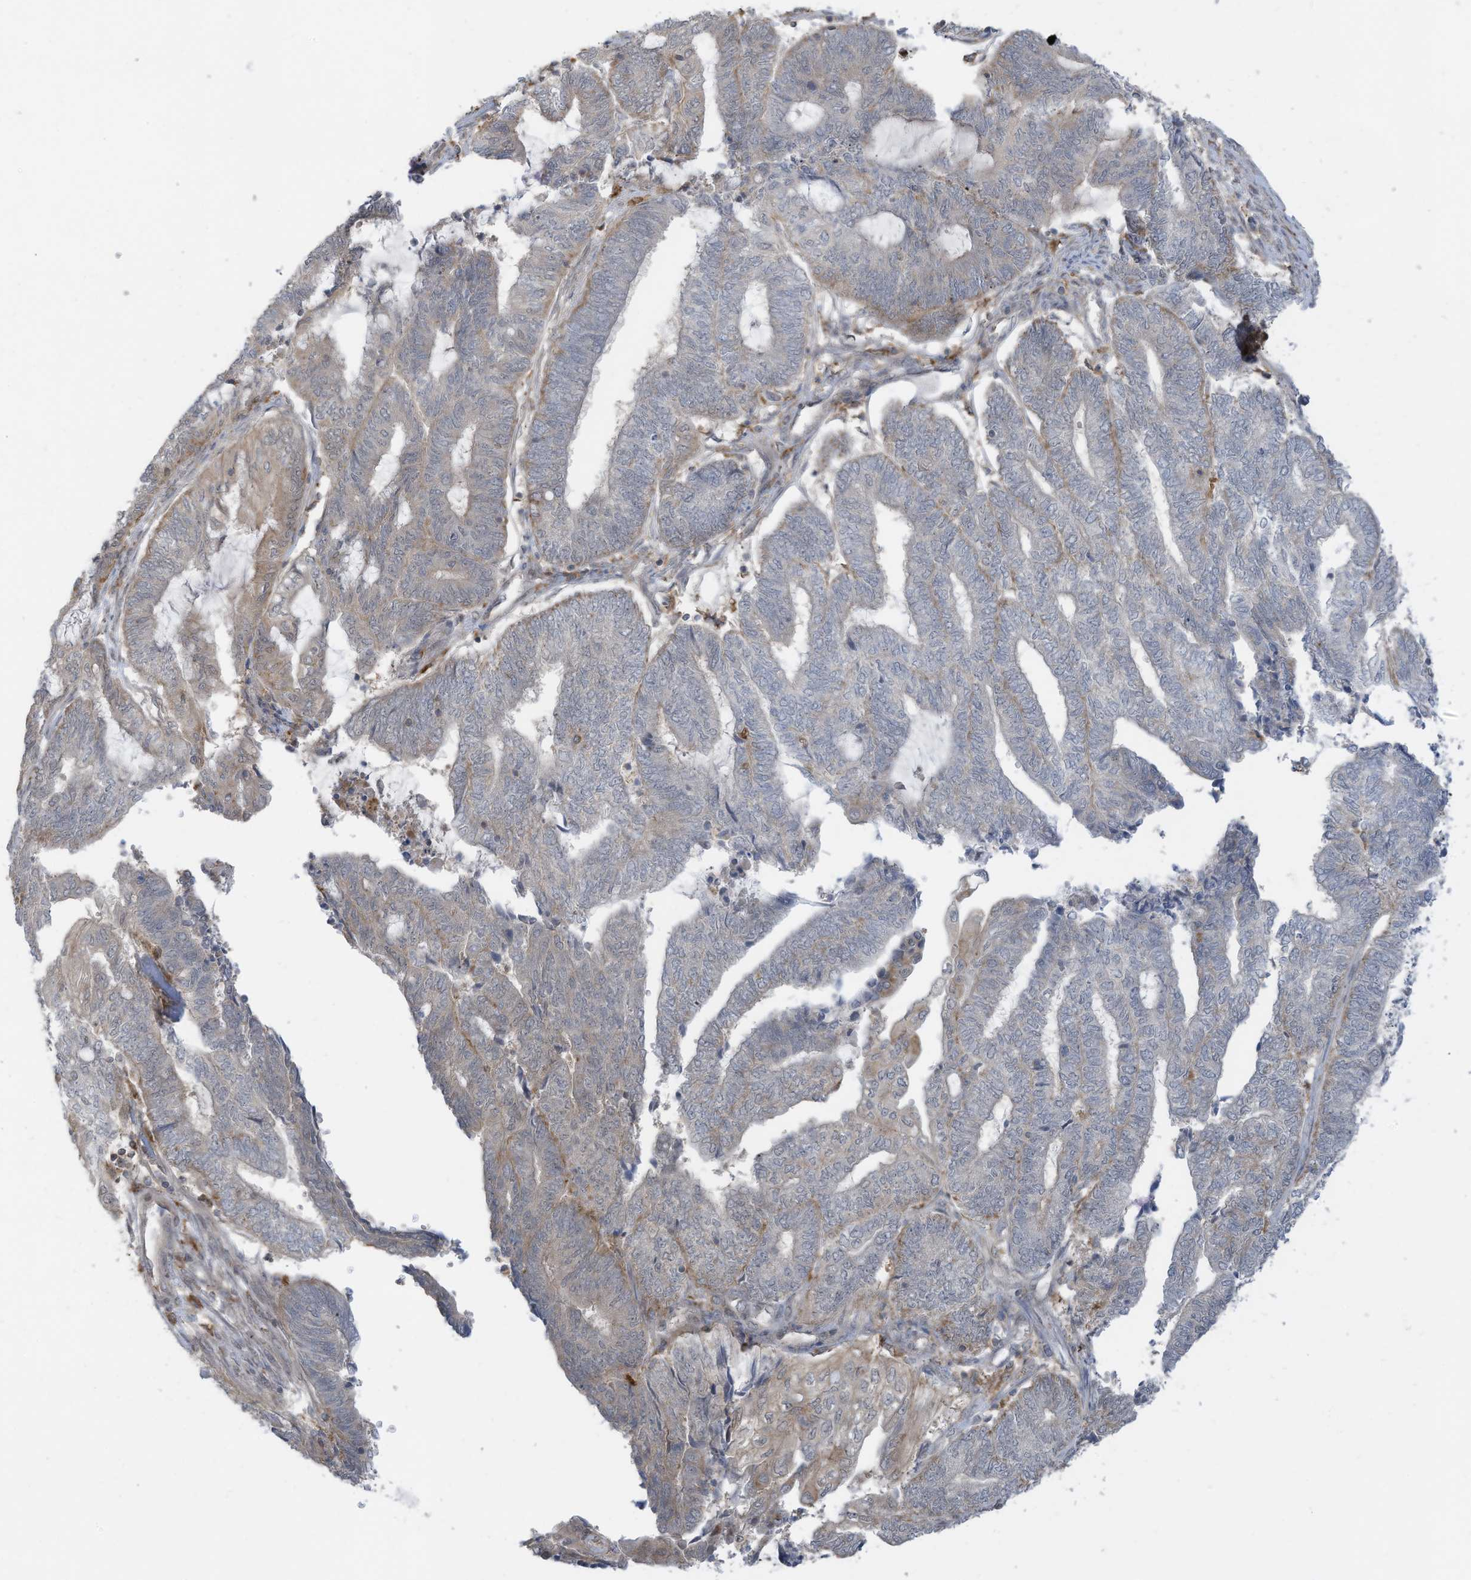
{"staining": {"intensity": "weak", "quantity": "<25%", "location": "cytoplasmic/membranous"}, "tissue": "endometrial cancer", "cell_type": "Tumor cells", "image_type": "cancer", "snomed": [{"axis": "morphology", "description": "Adenocarcinoma, NOS"}, {"axis": "topography", "description": "Uterus"}, {"axis": "topography", "description": "Endometrium"}], "caption": "This is an immunohistochemistry (IHC) micrograph of endometrial adenocarcinoma. There is no expression in tumor cells.", "gene": "DZIP3", "patient": {"sex": "female", "age": 70}}